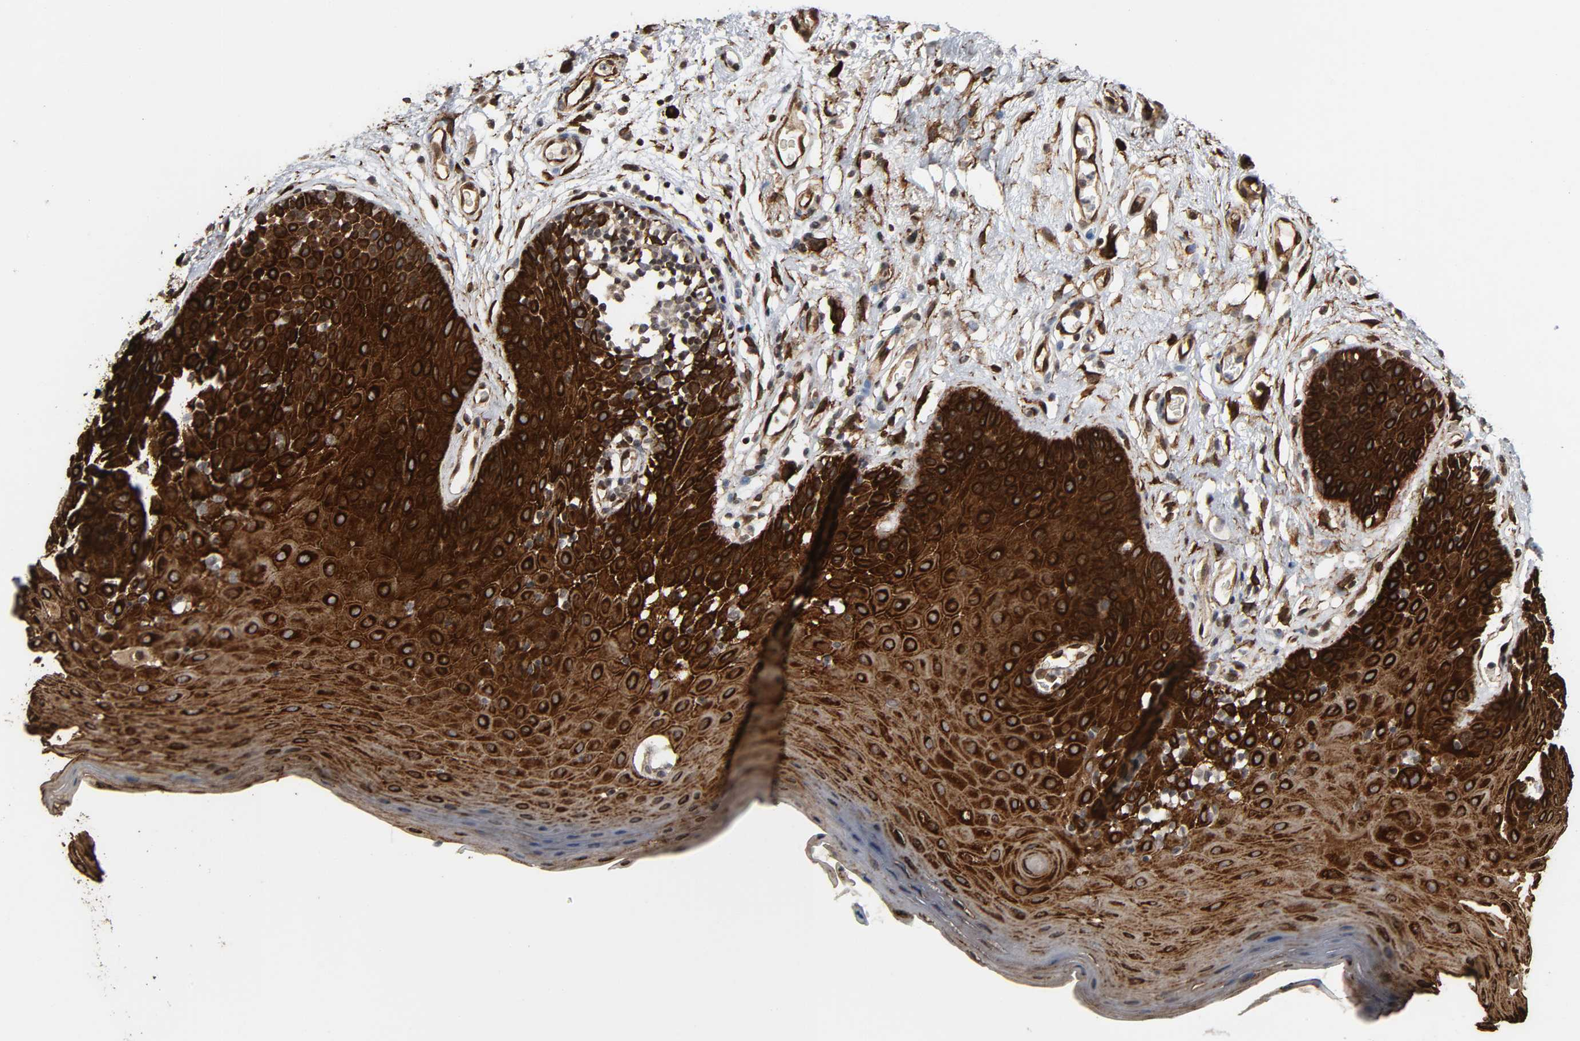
{"staining": {"intensity": "strong", "quantity": ">75%", "location": "cytoplasmic/membranous"}, "tissue": "oral mucosa", "cell_type": "Squamous epithelial cells", "image_type": "normal", "snomed": [{"axis": "morphology", "description": "Normal tissue, NOS"}, {"axis": "morphology", "description": "Squamous cell carcinoma, NOS"}, {"axis": "topography", "description": "Skeletal muscle"}, {"axis": "topography", "description": "Oral tissue"}, {"axis": "topography", "description": "Head-Neck"}], "caption": "Oral mucosa stained with immunohistochemistry (IHC) displays strong cytoplasmic/membranous positivity in approximately >75% of squamous epithelial cells. (Brightfield microscopy of DAB IHC at high magnification).", "gene": "AHNAK2", "patient": {"sex": "male", "age": 71}}